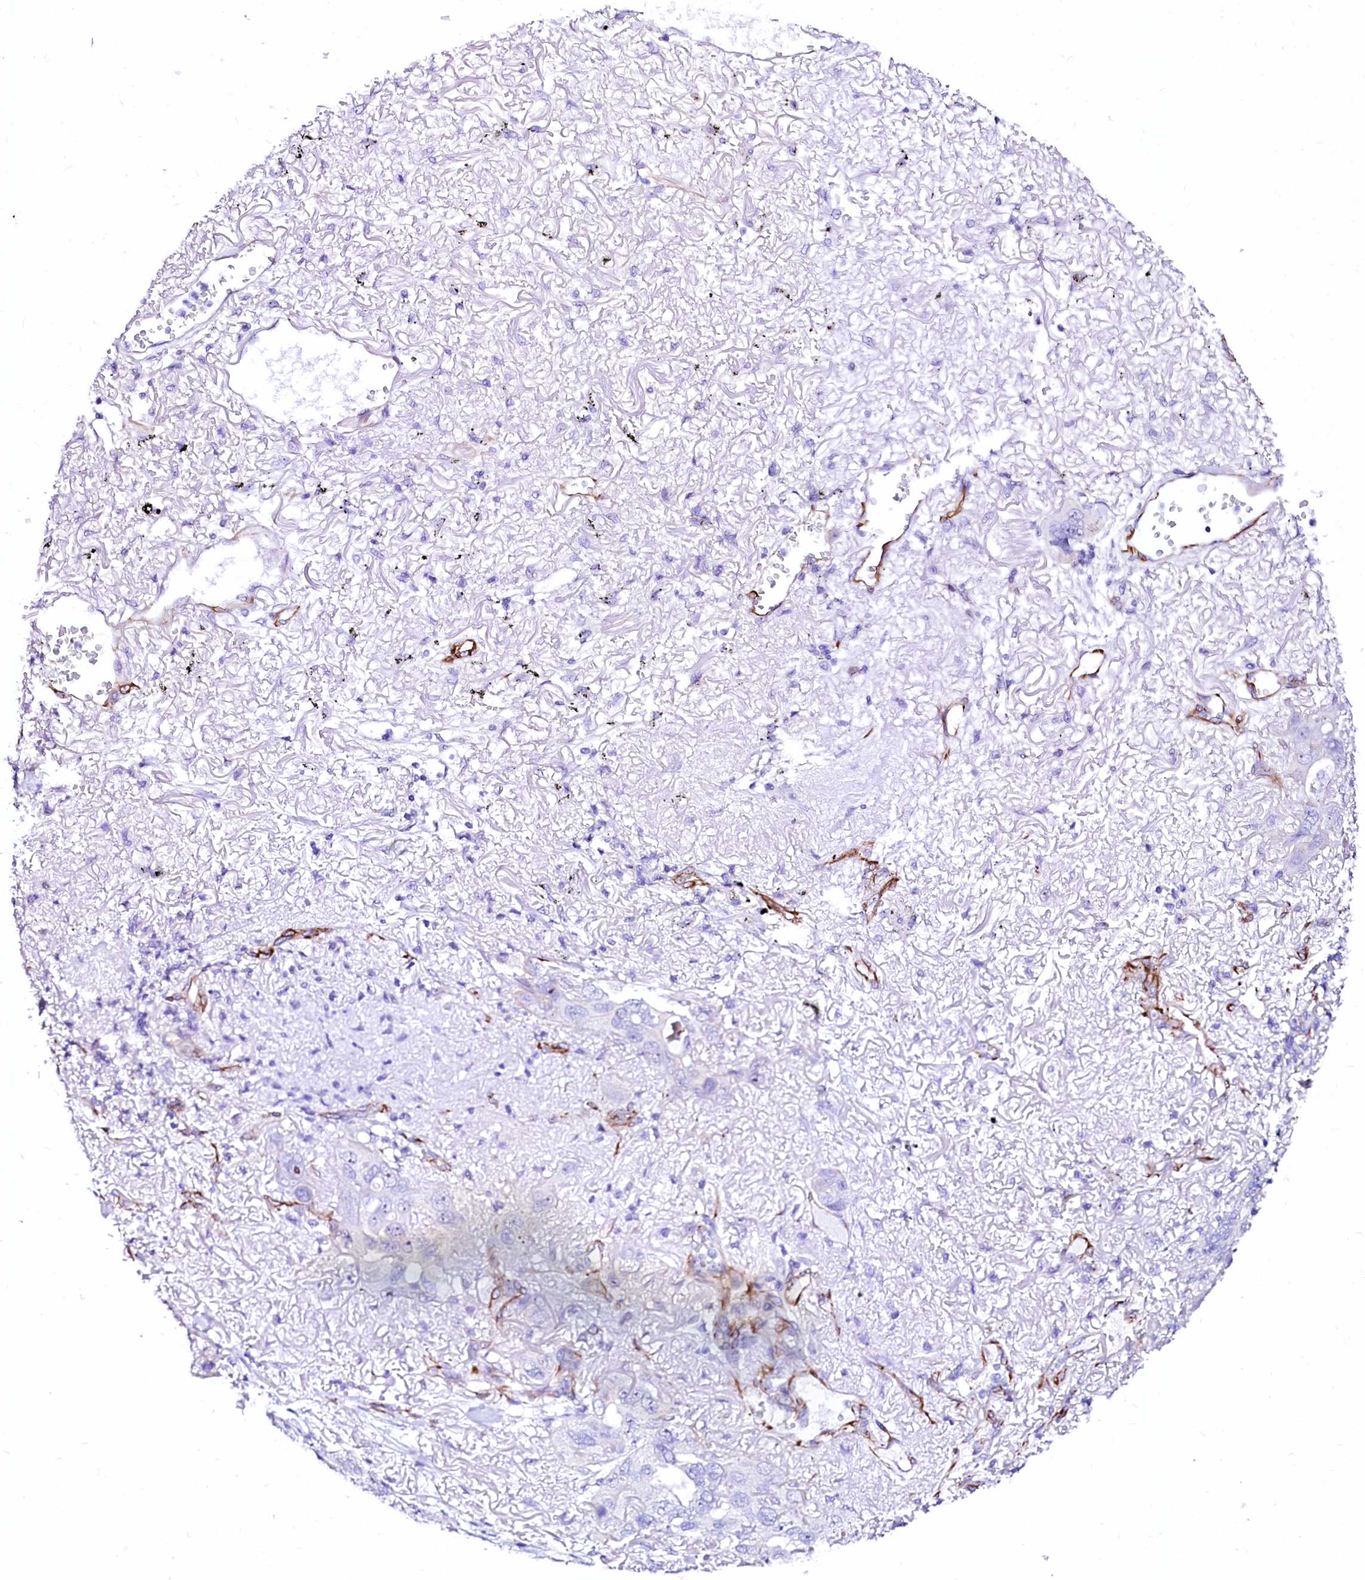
{"staining": {"intensity": "negative", "quantity": "none", "location": "none"}, "tissue": "lung cancer", "cell_type": "Tumor cells", "image_type": "cancer", "snomed": [{"axis": "morphology", "description": "Squamous cell carcinoma, NOS"}, {"axis": "topography", "description": "Lung"}], "caption": "DAB (3,3'-diaminobenzidine) immunohistochemical staining of squamous cell carcinoma (lung) reveals no significant staining in tumor cells.", "gene": "SFR1", "patient": {"sex": "female", "age": 73}}